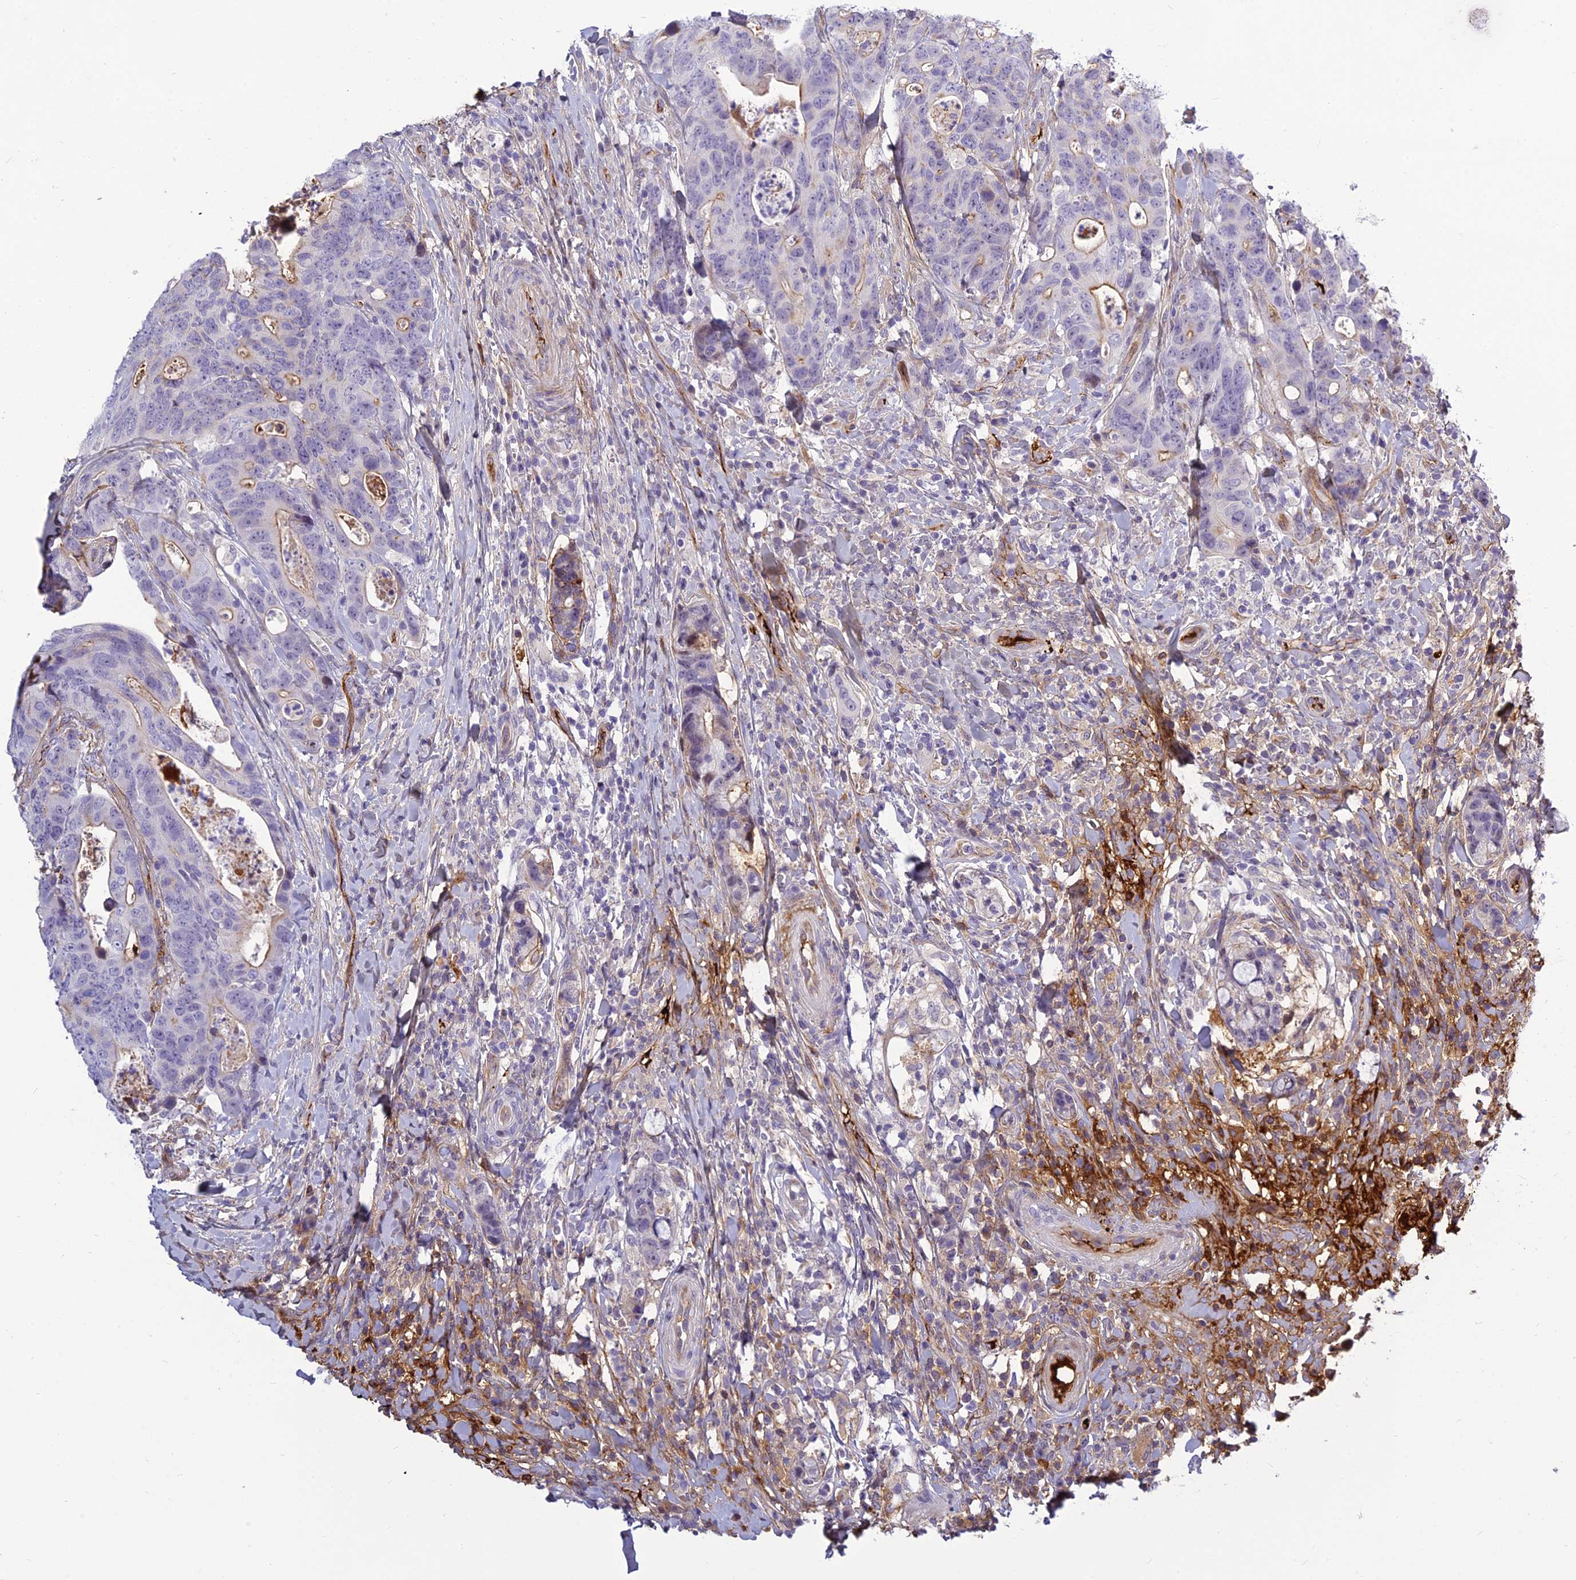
{"staining": {"intensity": "weak", "quantity": "<25%", "location": "cytoplasmic/membranous"}, "tissue": "colorectal cancer", "cell_type": "Tumor cells", "image_type": "cancer", "snomed": [{"axis": "morphology", "description": "Adenocarcinoma, NOS"}, {"axis": "topography", "description": "Colon"}], "caption": "Tumor cells are negative for brown protein staining in colorectal adenocarcinoma. (DAB IHC visualized using brightfield microscopy, high magnification).", "gene": "CLEC11A", "patient": {"sex": "female", "age": 82}}